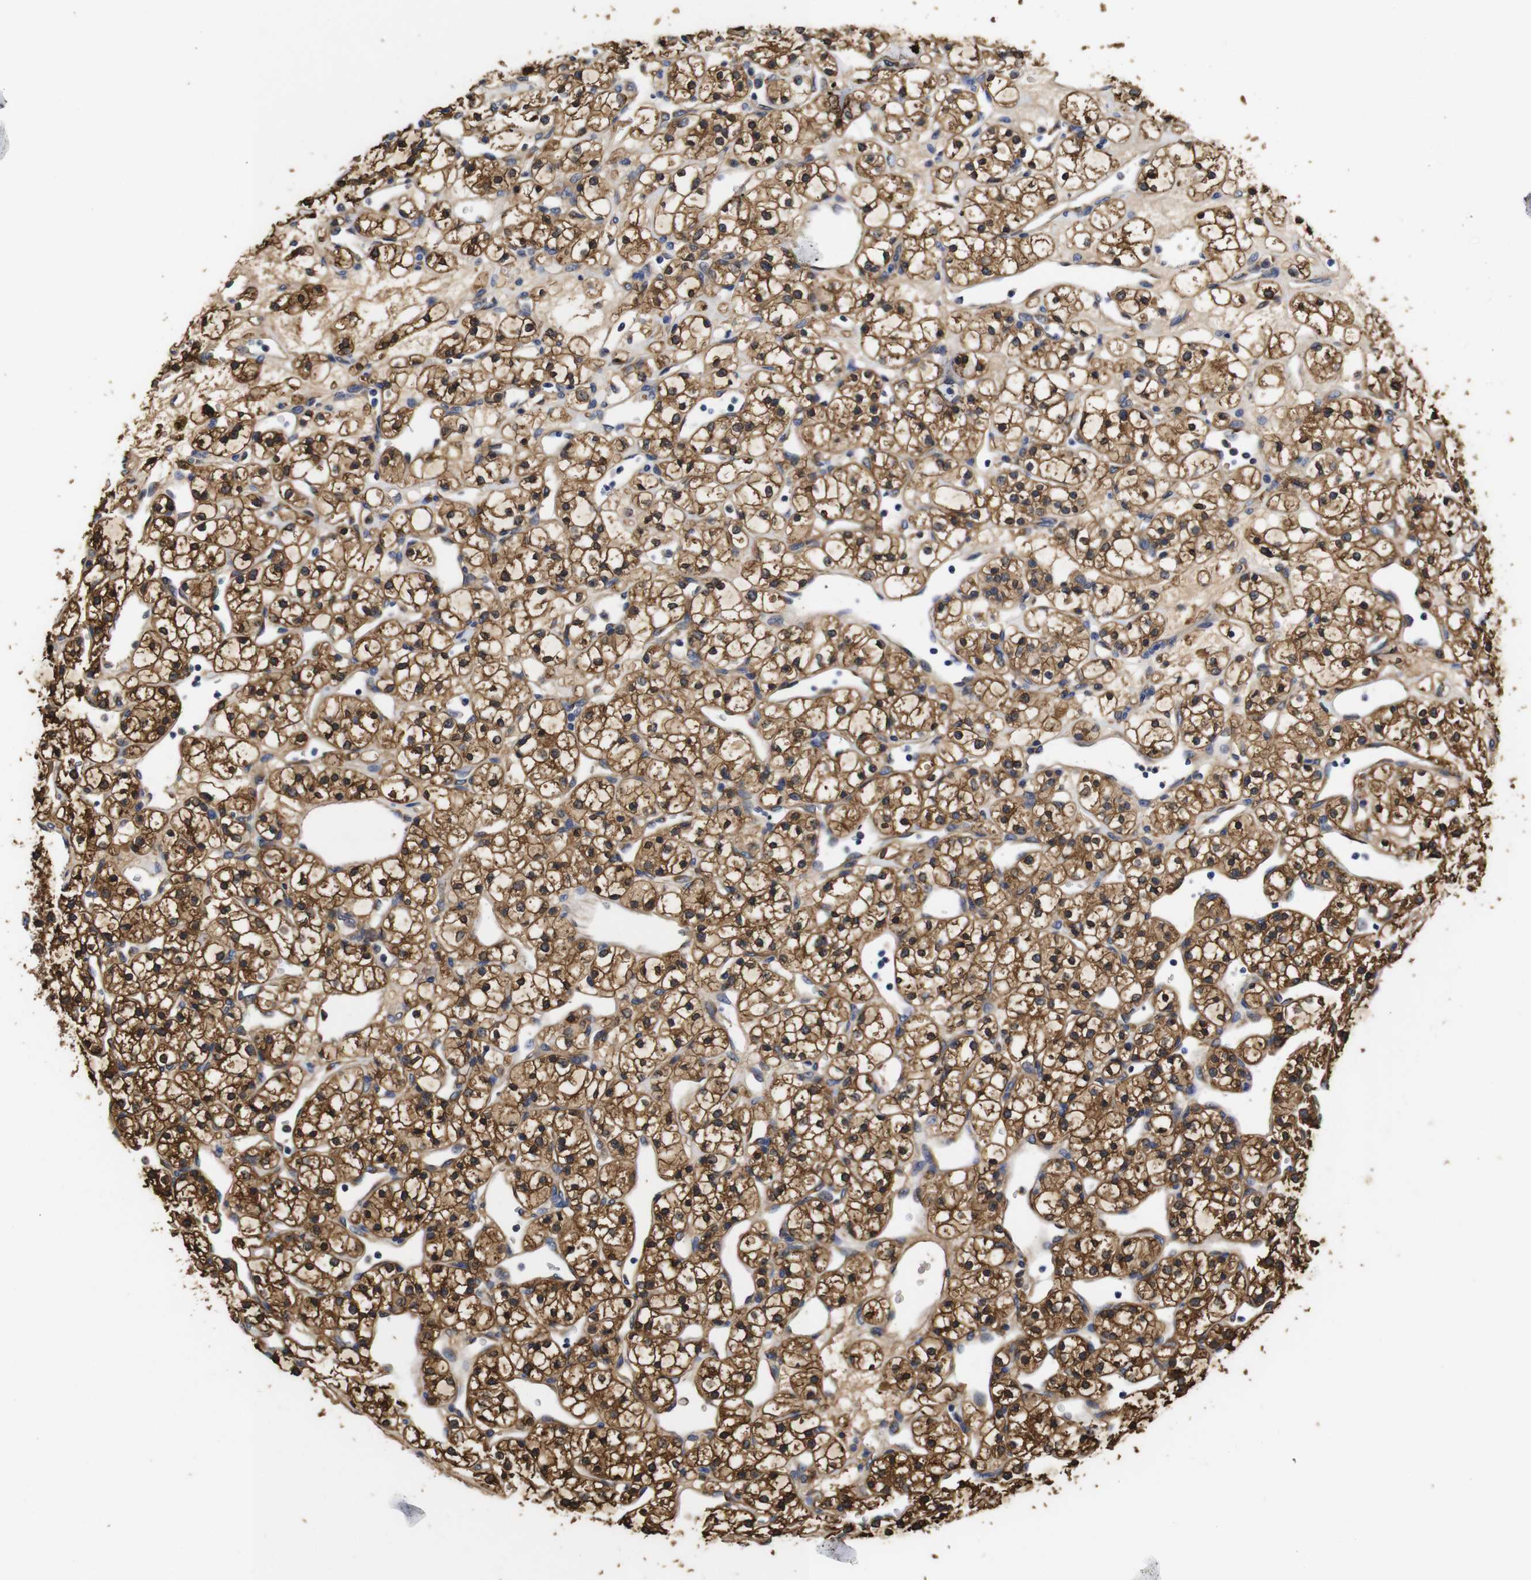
{"staining": {"intensity": "strong", "quantity": ">75%", "location": "cytoplasmic/membranous,nuclear"}, "tissue": "renal cancer", "cell_type": "Tumor cells", "image_type": "cancer", "snomed": [{"axis": "morphology", "description": "Adenocarcinoma, NOS"}, {"axis": "topography", "description": "Kidney"}], "caption": "Immunohistochemistry image of human renal cancer stained for a protein (brown), which demonstrates high levels of strong cytoplasmic/membranous and nuclear expression in about >75% of tumor cells.", "gene": "LRRCC1", "patient": {"sex": "female", "age": 60}}